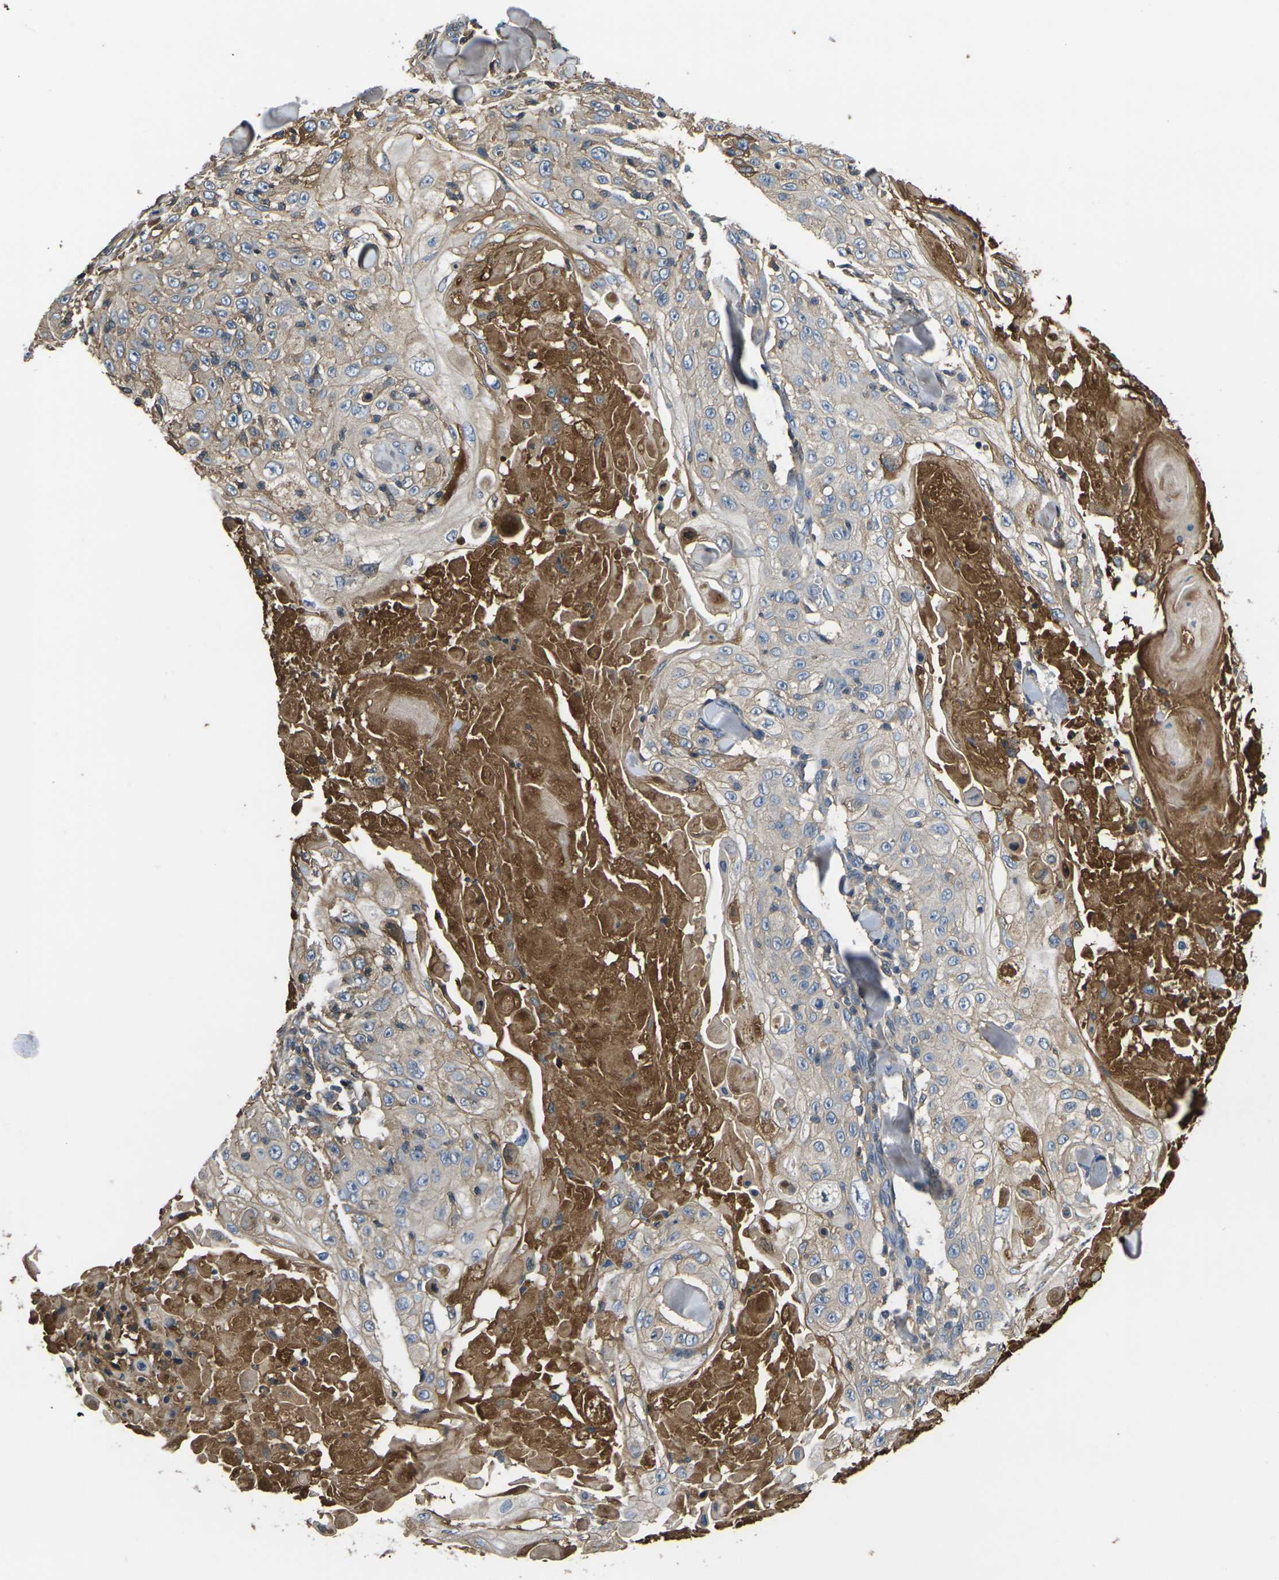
{"staining": {"intensity": "weak", "quantity": "25%-75%", "location": "cytoplasmic/membranous"}, "tissue": "skin cancer", "cell_type": "Tumor cells", "image_type": "cancer", "snomed": [{"axis": "morphology", "description": "Squamous cell carcinoma, NOS"}, {"axis": "topography", "description": "Skin"}], "caption": "Immunohistochemistry staining of skin cancer, which demonstrates low levels of weak cytoplasmic/membranous staining in about 25%-75% of tumor cells indicating weak cytoplasmic/membranous protein expression. The staining was performed using DAB (brown) for protein detection and nuclei were counterstained in hematoxylin (blue).", "gene": "HSPG2", "patient": {"sex": "male", "age": 86}}